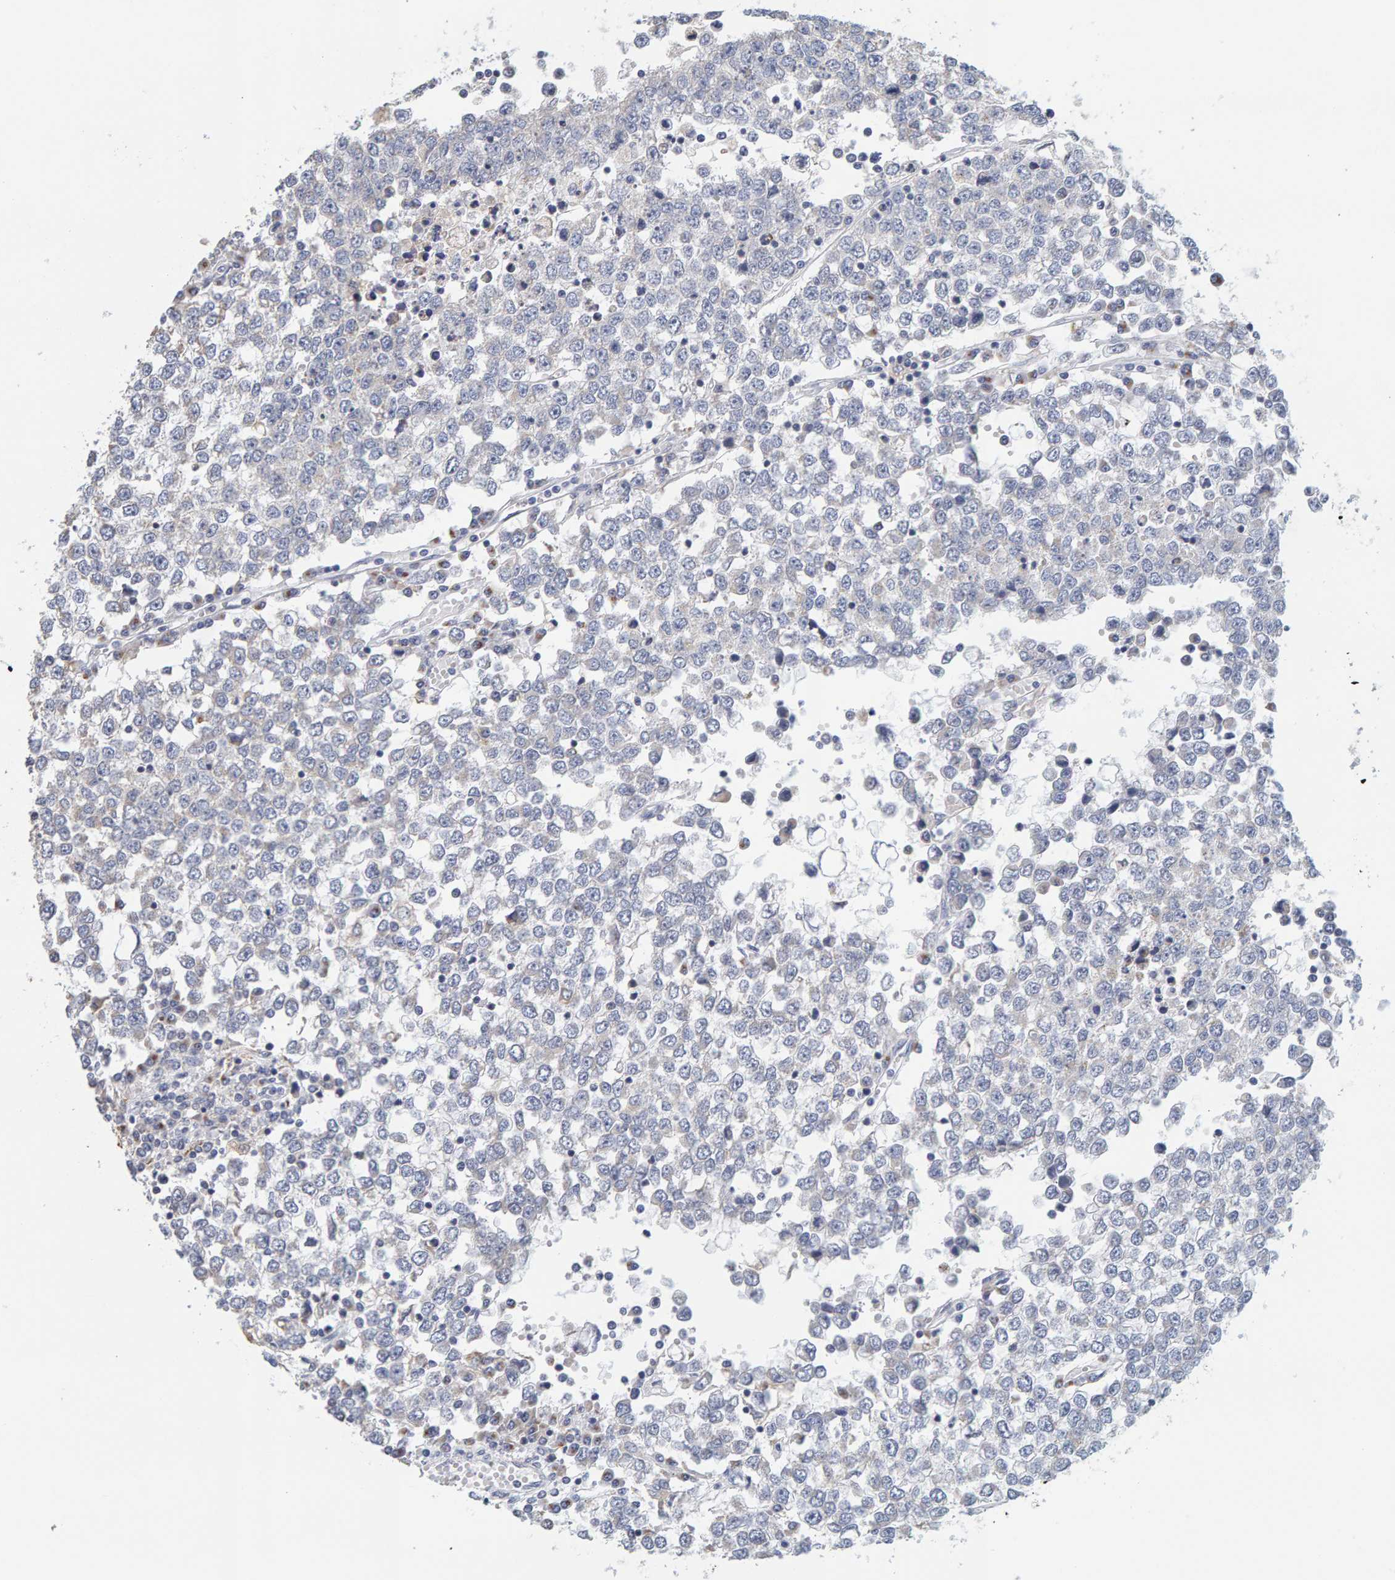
{"staining": {"intensity": "negative", "quantity": "none", "location": "none"}, "tissue": "testis cancer", "cell_type": "Tumor cells", "image_type": "cancer", "snomed": [{"axis": "morphology", "description": "Seminoma, NOS"}, {"axis": "topography", "description": "Testis"}], "caption": "DAB immunohistochemical staining of testis cancer exhibits no significant expression in tumor cells. Nuclei are stained in blue.", "gene": "SGPL1", "patient": {"sex": "male", "age": 65}}